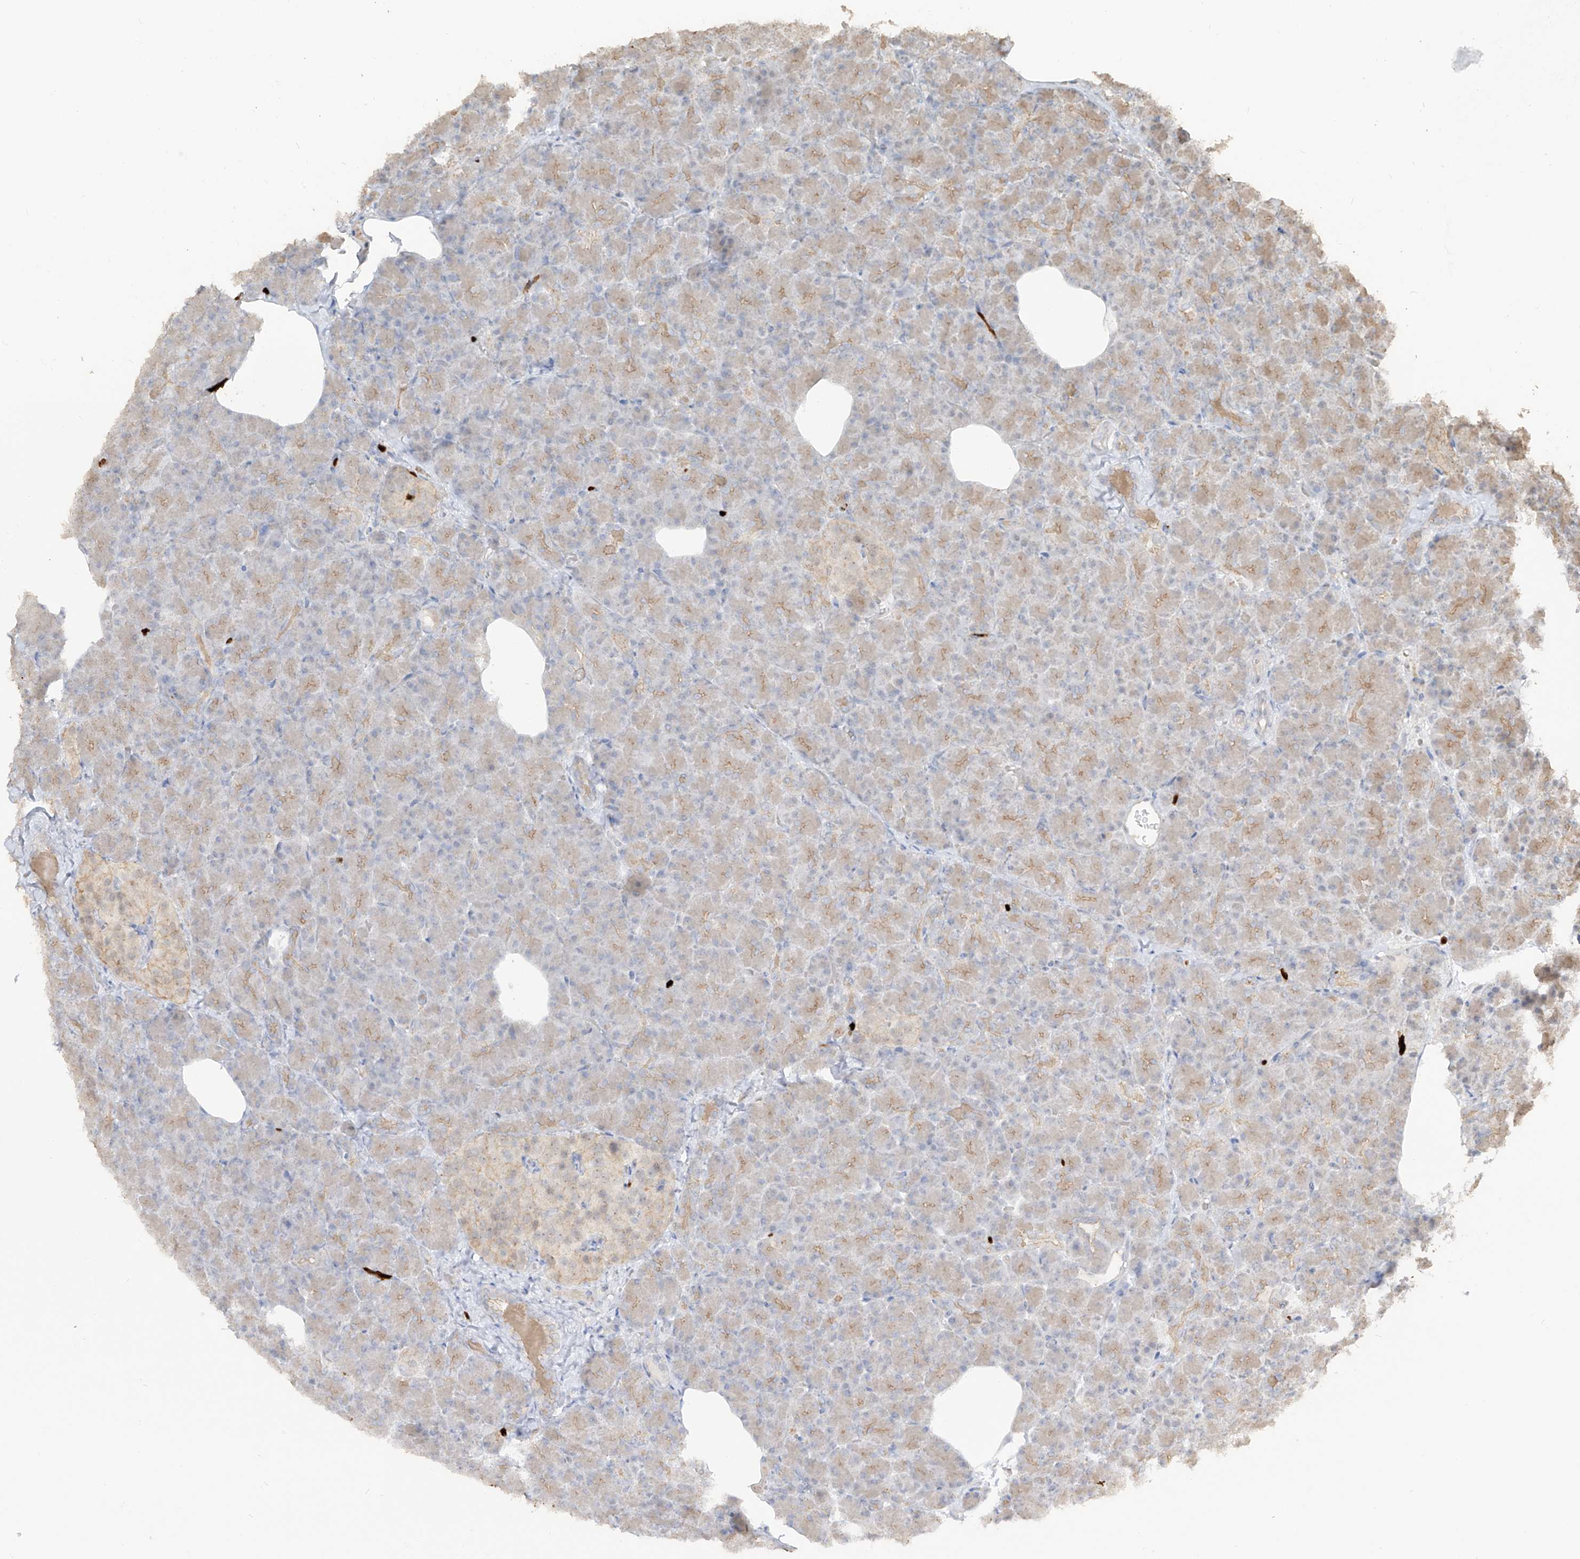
{"staining": {"intensity": "weak", "quantity": ">75%", "location": "cytoplasmic/membranous"}, "tissue": "pancreas", "cell_type": "Exocrine glandular cells", "image_type": "normal", "snomed": [{"axis": "morphology", "description": "Normal tissue, NOS"}, {"axis": "topography", "description": "Pancreas"}], "caption": "Immunohistochemistry image of benign pancreas: pancreas stained using IHC reveals low levels of weak protein expression localized specifically in the cytoplasmic/membranous of exocrine glandular cells, appearing as a cytoplasmic/membranous brown color.", "gene": "ZNF227", "patient": {"sex": "female", "age": 43}}